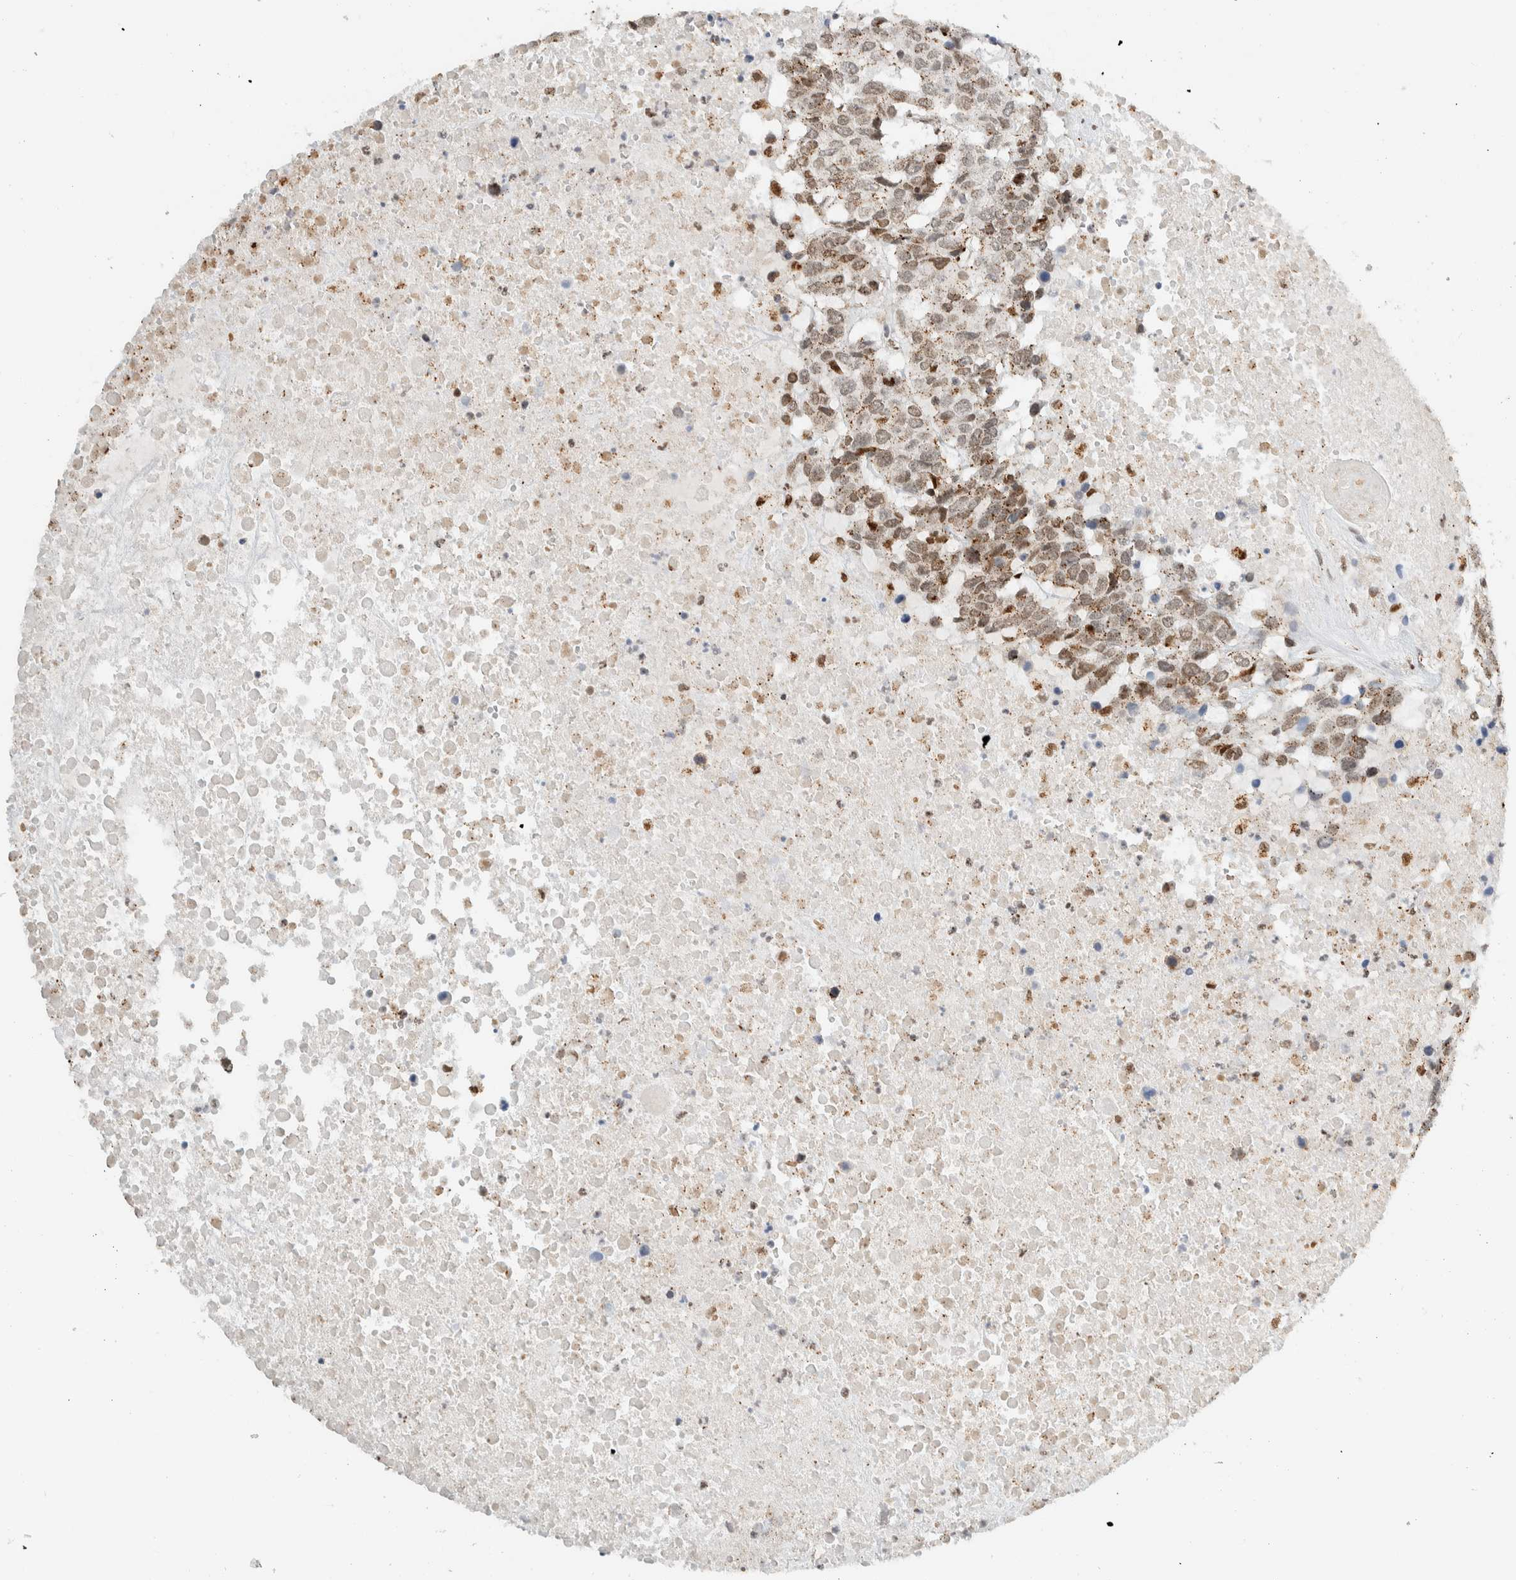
{"staining": {"intensity": "weak", "quantity": ">75%", "location": "cytoplasmic/membranous,nuclear"}, "tissue": "head and neck cancer", "cell_type": "Tumor cells", "image_type": "cancer", "snomed": [{"axis": "morphology", "description": "Squamous cell carcinoma, NOS"}, {"axis": "topography", "description": "Head-Neck"}], "caption": "This is an image of immunohistochemistry (IHC) staining of head and neck cancer, which shows weak positivity in the cytoplasmic/membranous and nuclear of tumor cells.", "gene": "TFE3", "patient": {"sex": "male", "age": 66}}